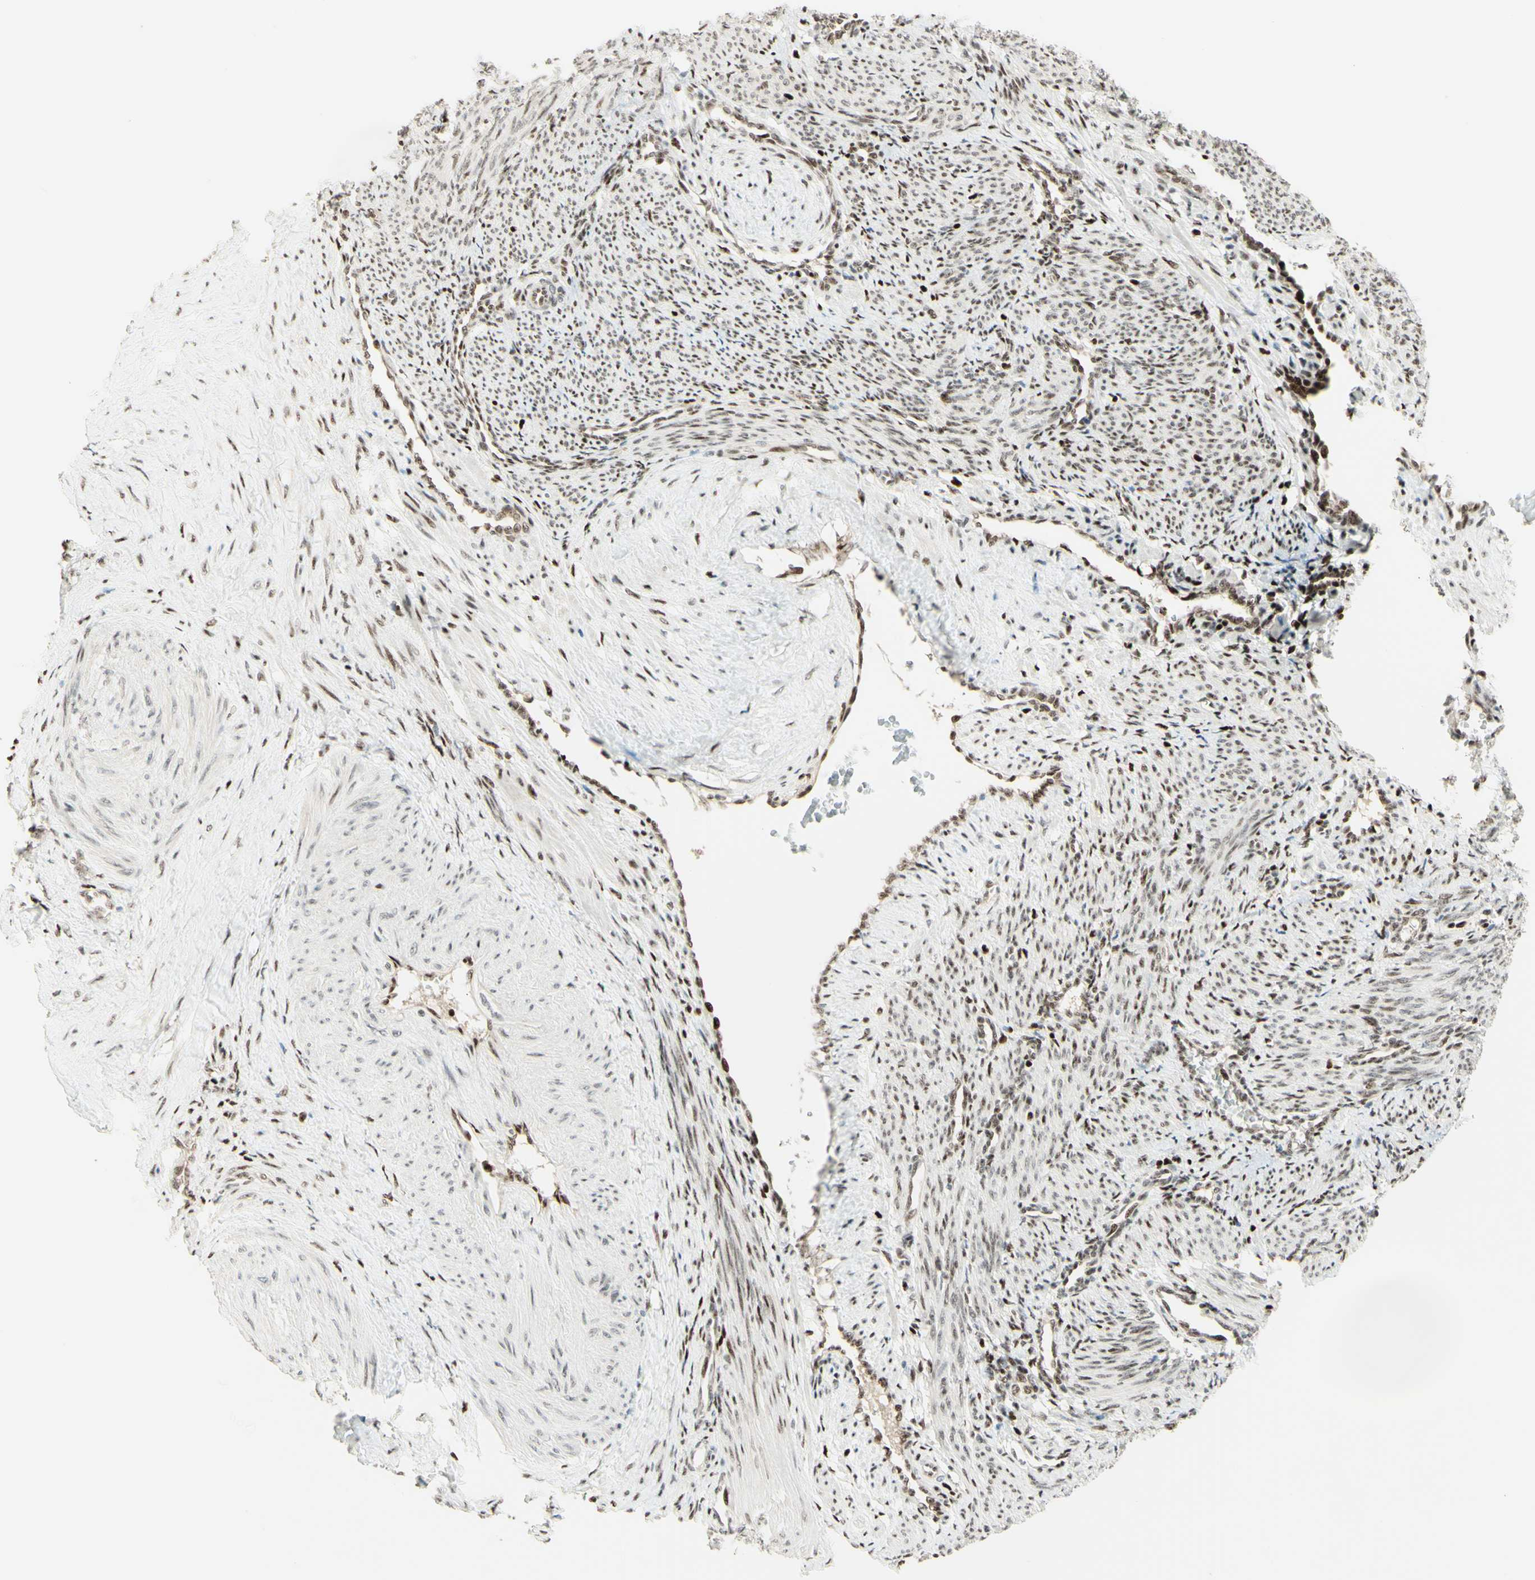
{"staining": {"intensity": "moderate", "quantity": "25%-75%", "location": "nuclear"}, "tissue": "smooth muscle", "cell_type": "Smooth muscle cells", "image_type": "normal", "snomed": [{"axis": "morphology", "description": "Normal tissue, NOS"}, {"axis": "topography", "description": "Endometrium"}], "caption": "Brown immunohistochemical staining in normal human smooth muscle demonstrates moderate nuclear staining in approximately 25%-75% of smooth muscle cells.", "gene": "CDKL5", "patient": {"sex": "female", "age": 33}}